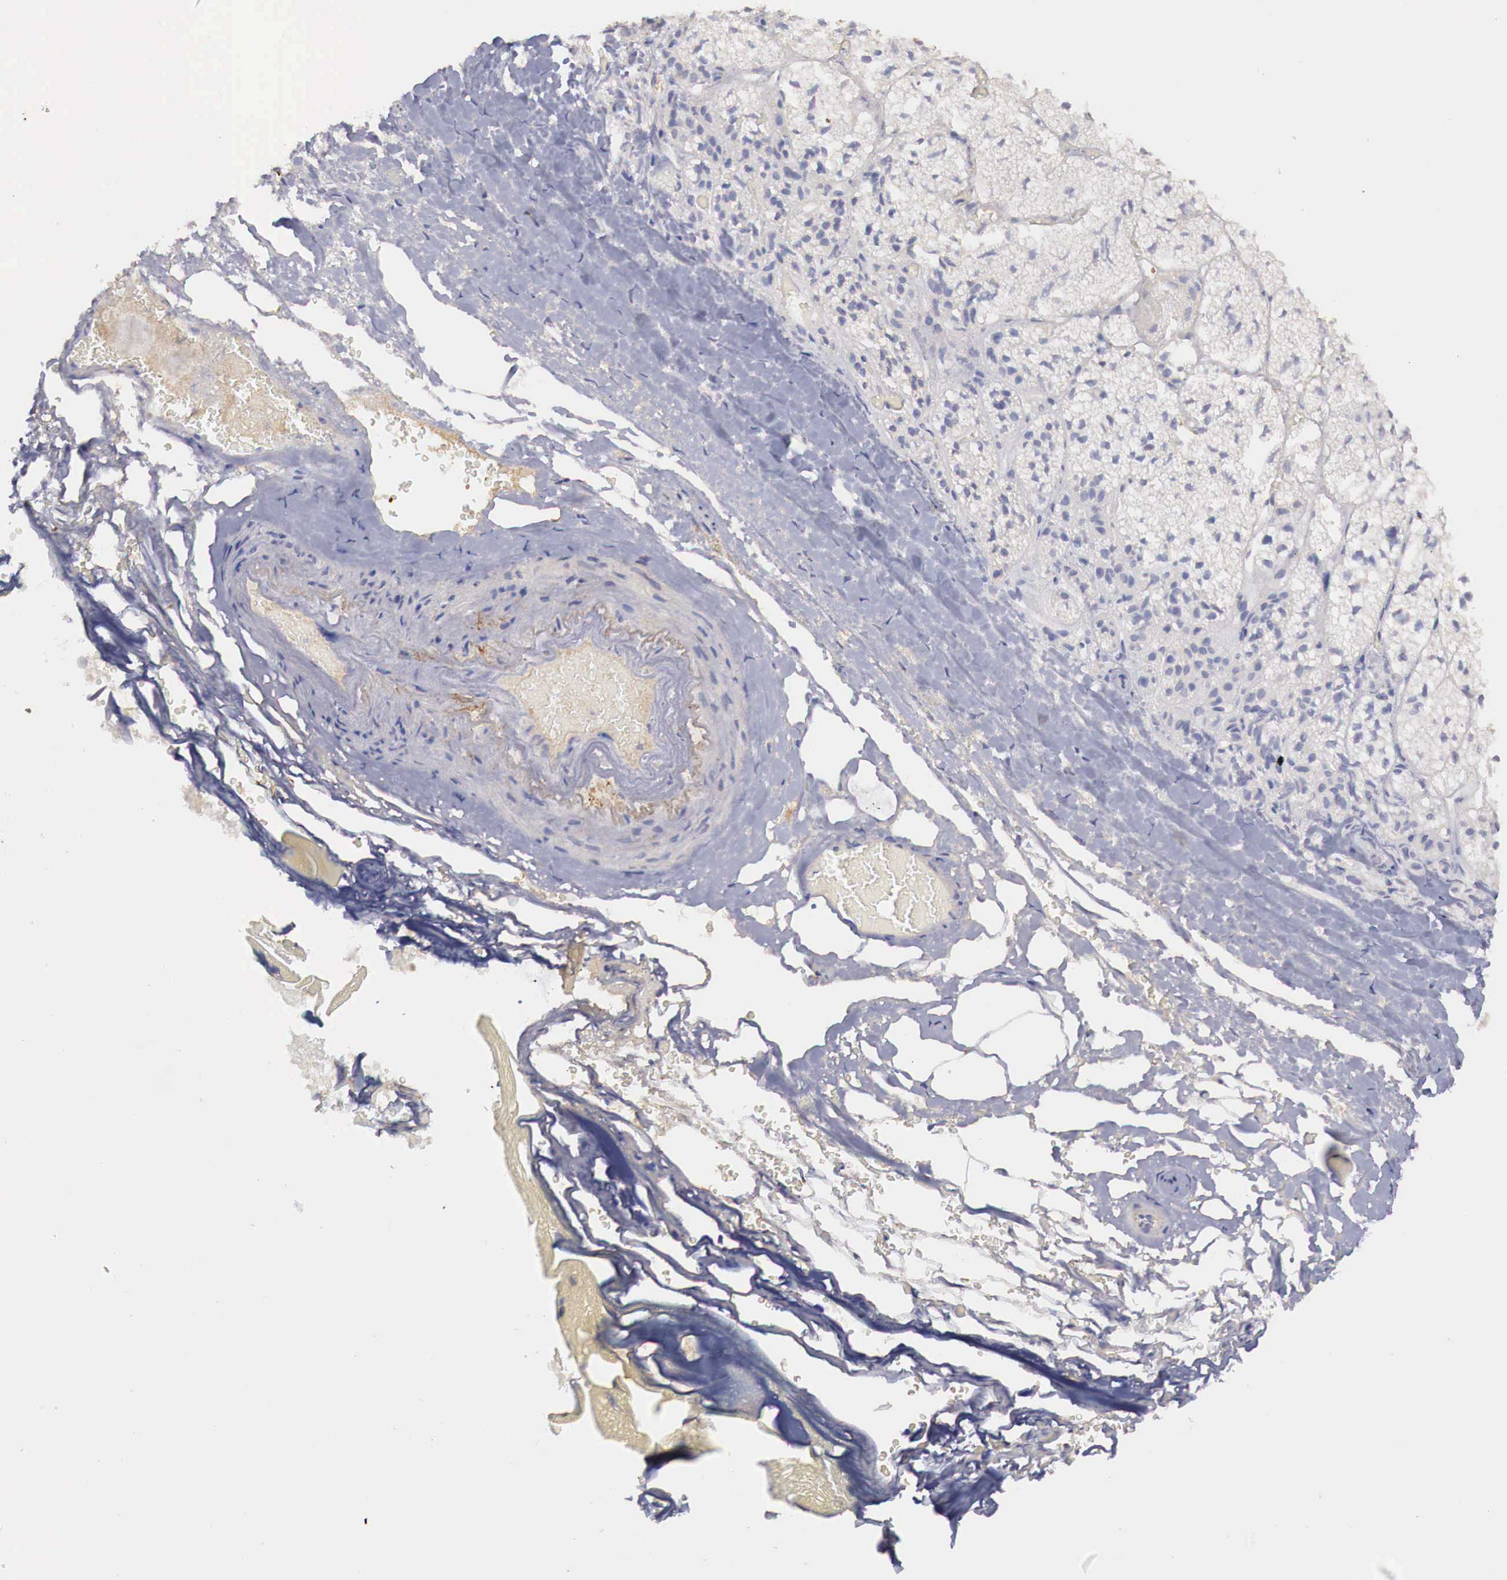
{"staining": {"intensity": "weak", "quantity": "<25%", "location": "cytoplasmic/membranous"}, "tissue": "adrenal gland", "cell_type": "Glandular cells", "image_type": "normal", "snomed": [{"axis": "morphology", "description": "Normal tissue, NOS"}, {"axis": "topography", "description": "Adrenal gland"}], "caption": "A high-resolution image shows immunohistochemistry staining of normal adrenal gland, which reveals no significant positivity in glandular cells.", "gene": "KLHDC7B", "patient": {"sex": "male", "age": 53}}